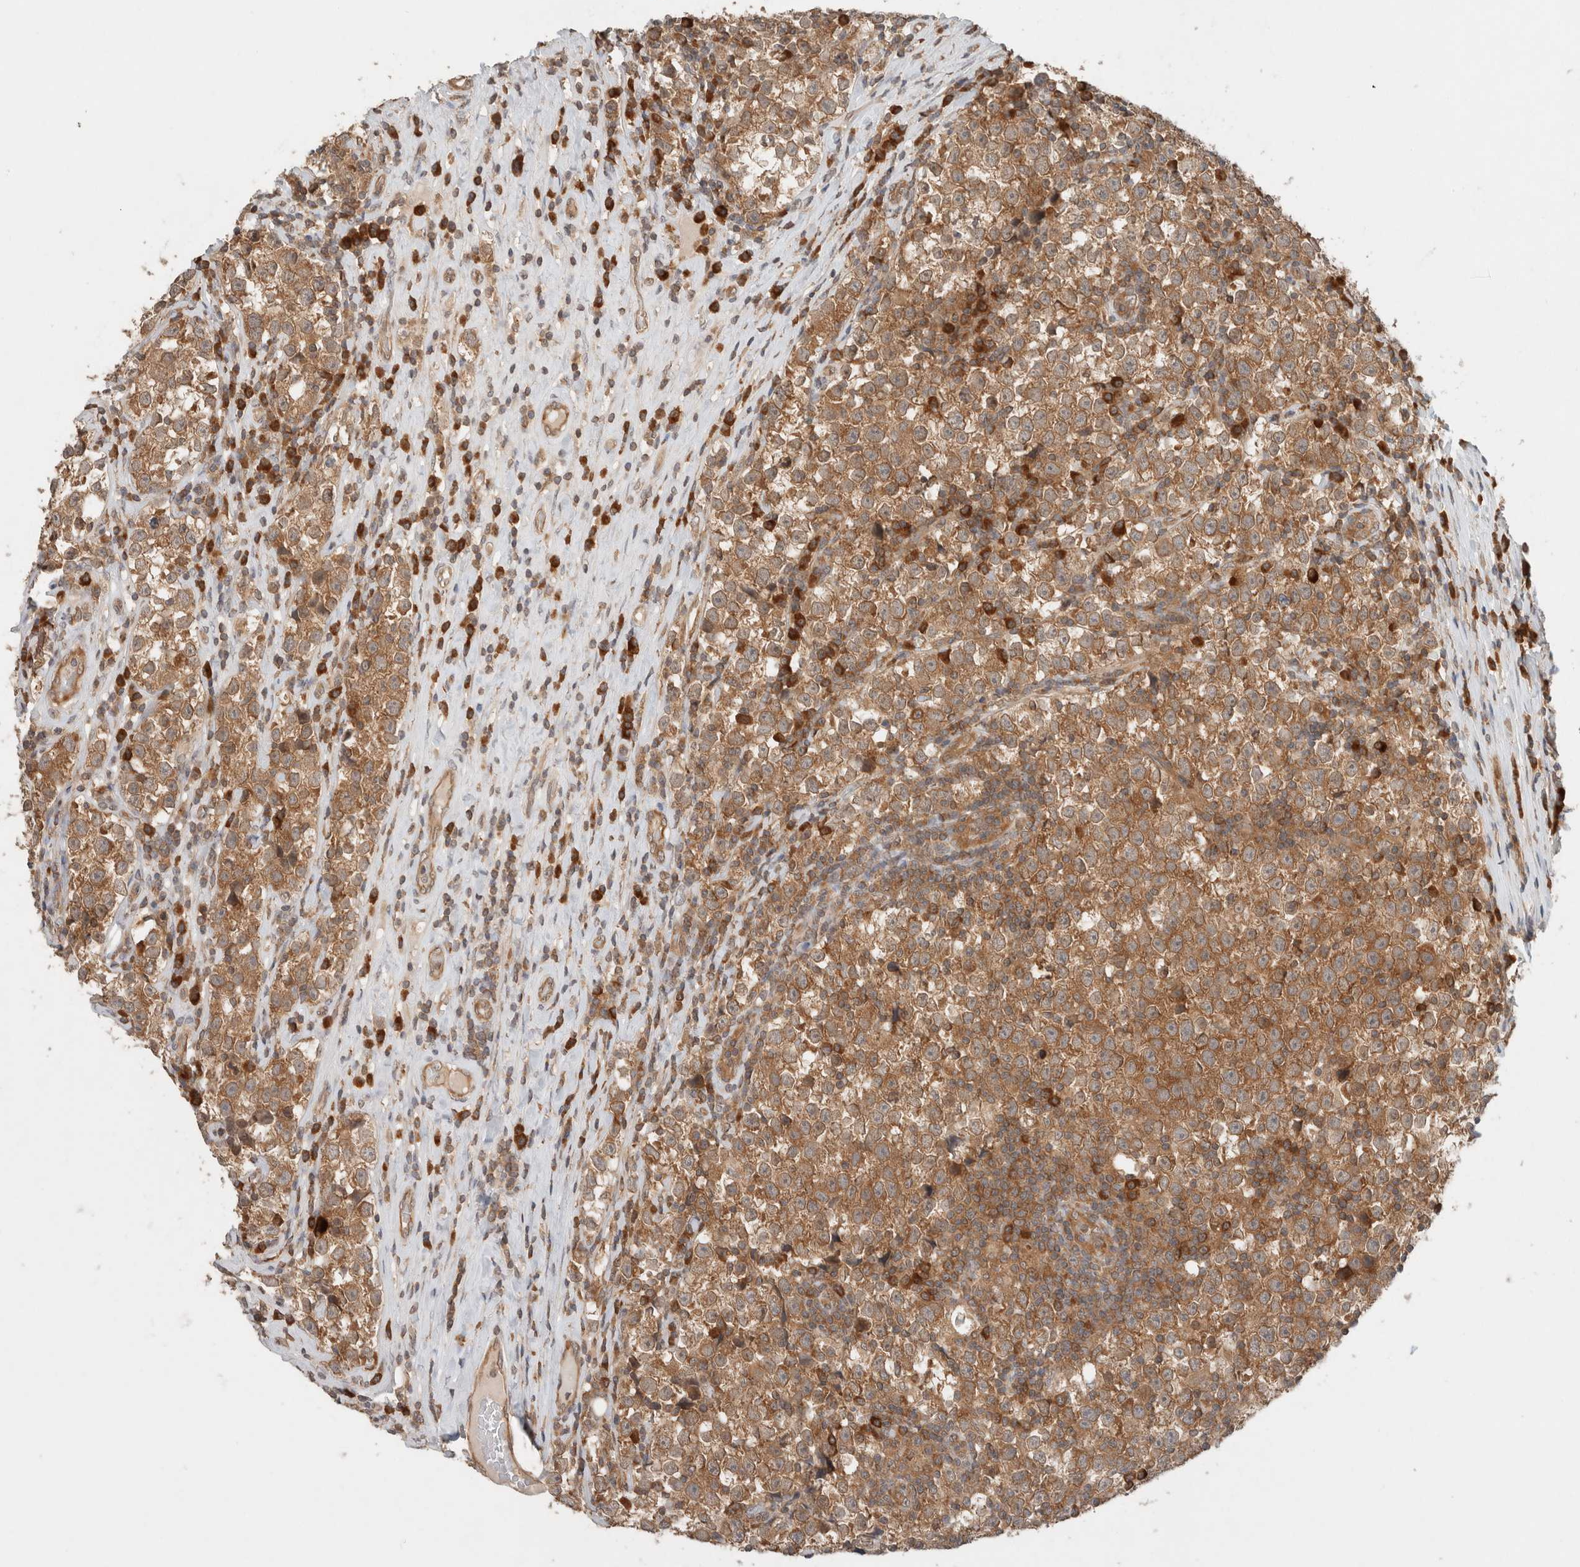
{"staining": {"intensity": "moderate", "quantity": ">75%", "location": "cytoplasmic/membranous"}, "tissue": "testis cancer", "cell_type": "Tumor cells", "image_type": "cancer", "snomed": [{"axis": "morphology", "description": "Normal tissue, NOS"}, {"axis": "morphology", "description": "Seminoma, NOS"}, {"axis": "topography", "description": "Testis"}], "caption": "Protein analysis of seminoma (testis) tissue reveals moderate cytoplasmic/membranous expression in approximately >75% of tumor cells.", "gene": "ARFGEF2", "patient": {"sex": "male", "age": 43}}